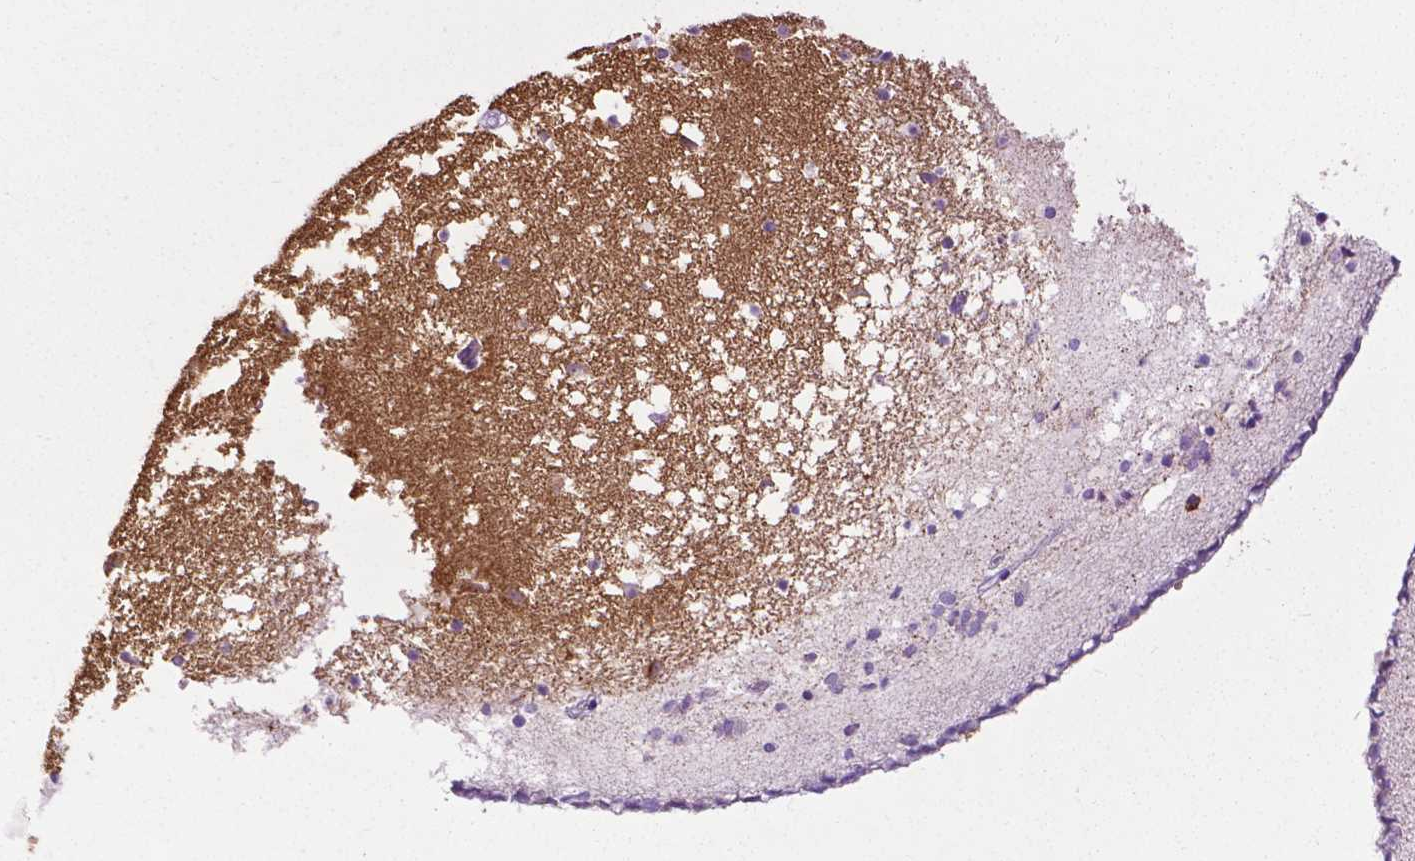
{"staining": {"intensity": "negative", "quantity": "none", "location": "none"}, "tissue": "caudate", "cell_type": "Glial cells", "image_type": "normal", "snomed": [{"axis": "morphology", "description": "Normal tissue, NOS"}, {"axis": "topography", "description": "Lateral ventricle wall"}], "caption": "Unremarkable caudate was stained to show a protein in brown. There is no significant staining in glial cells. (DAB (3,3'-diaminobenzidine) immunohistochemistry, high magnification).", "gene": "TMEM132E", "patient": {"sex": "female", "age": 42}}